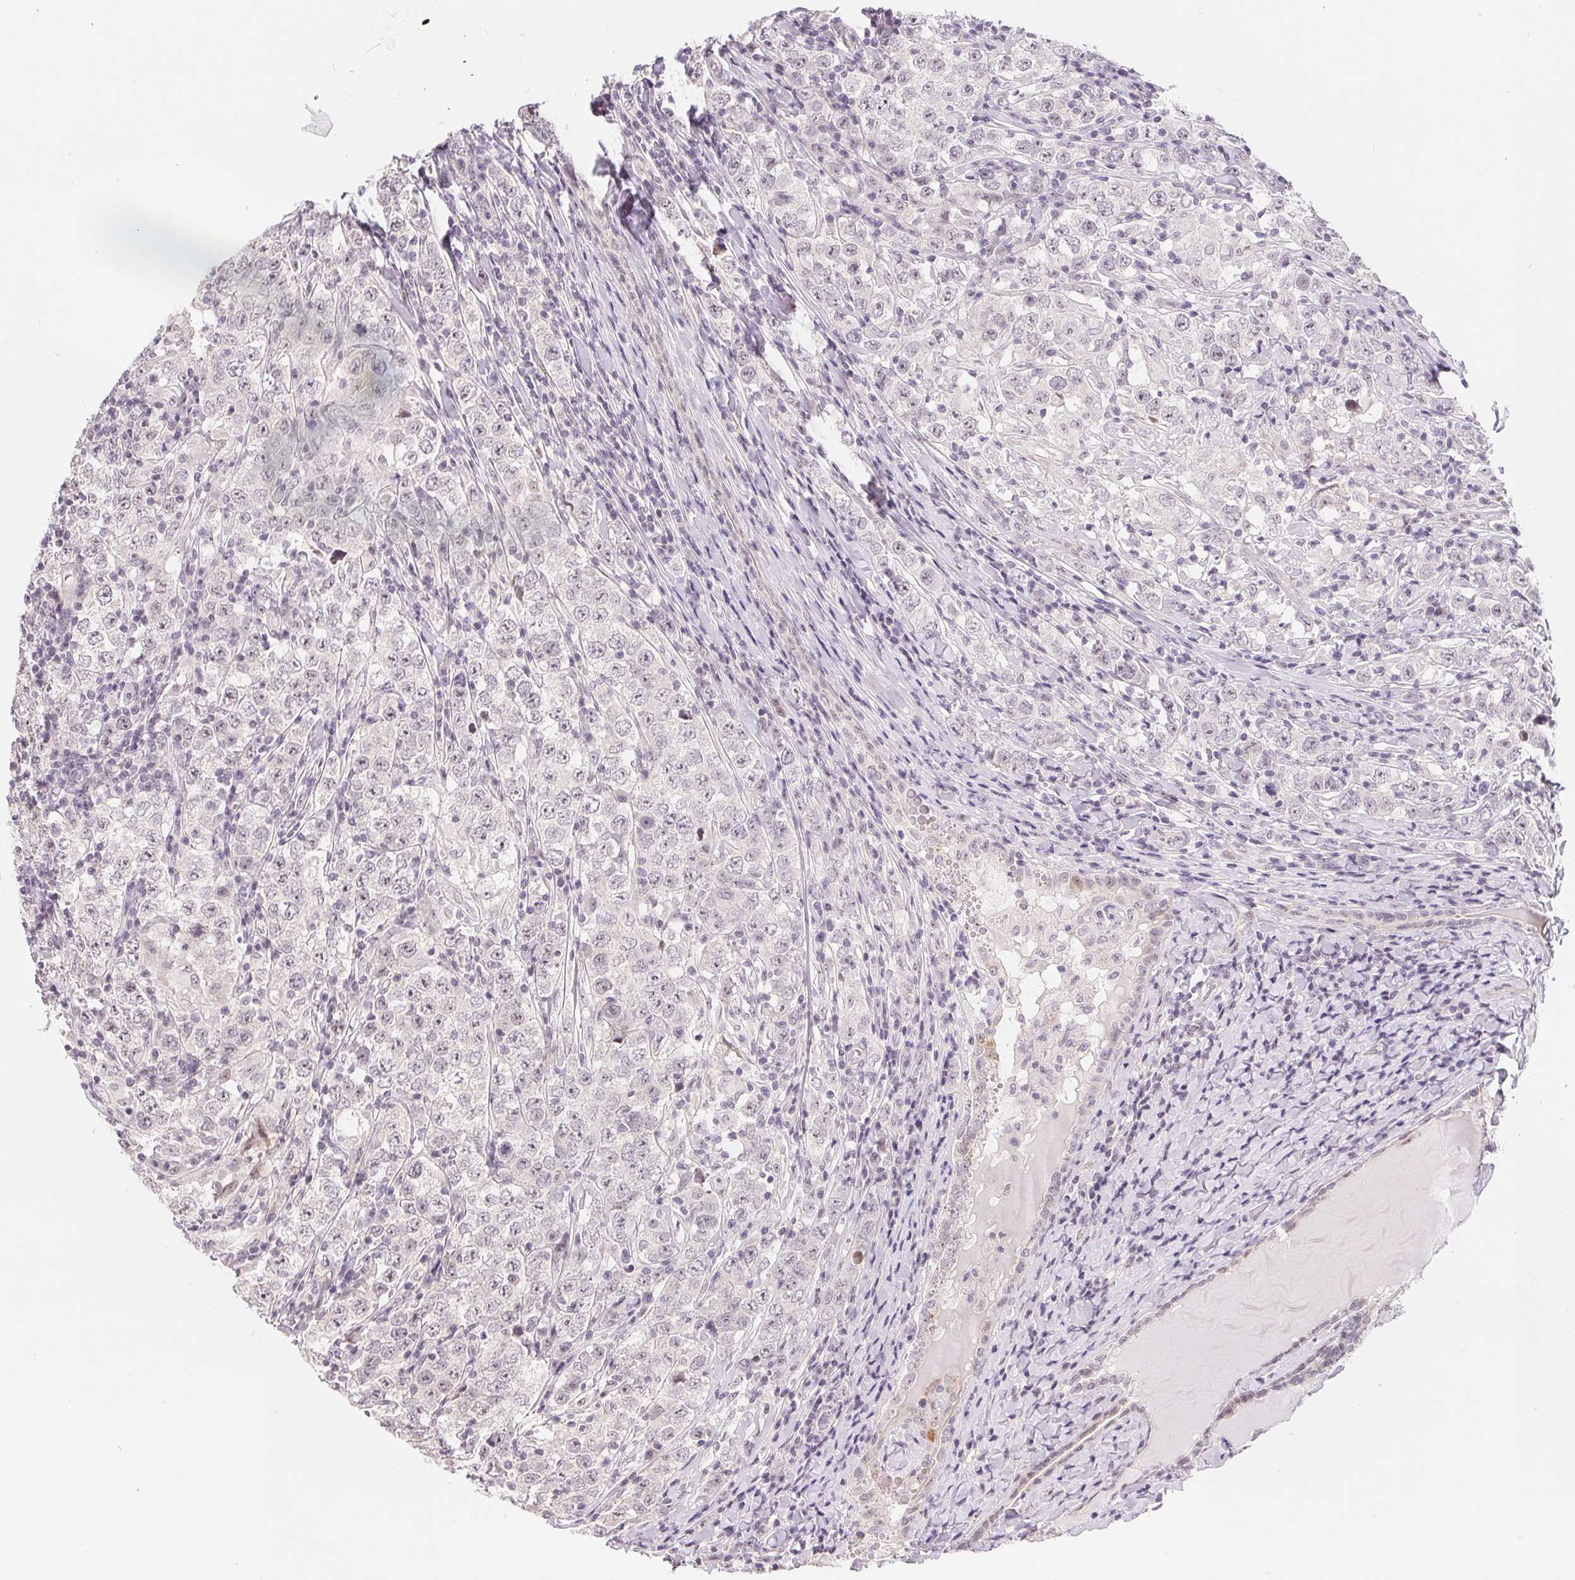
{"staining": {"intensity": "negative", "quantity": "none", "location": "none"}, "tissue": "testis cancer", "cell_type": "Tumor cells", "image_type": "cancer", "snomed": [{"axis": "morphology", "description": "Seminoma, NOS"}, {"axis": "morphology", "description": "Carcinoma, Embryonal, NOS"}, {"axis": "topography", "description": "Testis"}], "caption": "High magnification brightfield microscopy of embryonal carcinoma (testis) stained with DAB (brown) and counterstained with hematoxylin (blue): tumor cells show no significant positivity.", "gene": "LCA5L", "patient": {"sex": "male", "age": 41}}